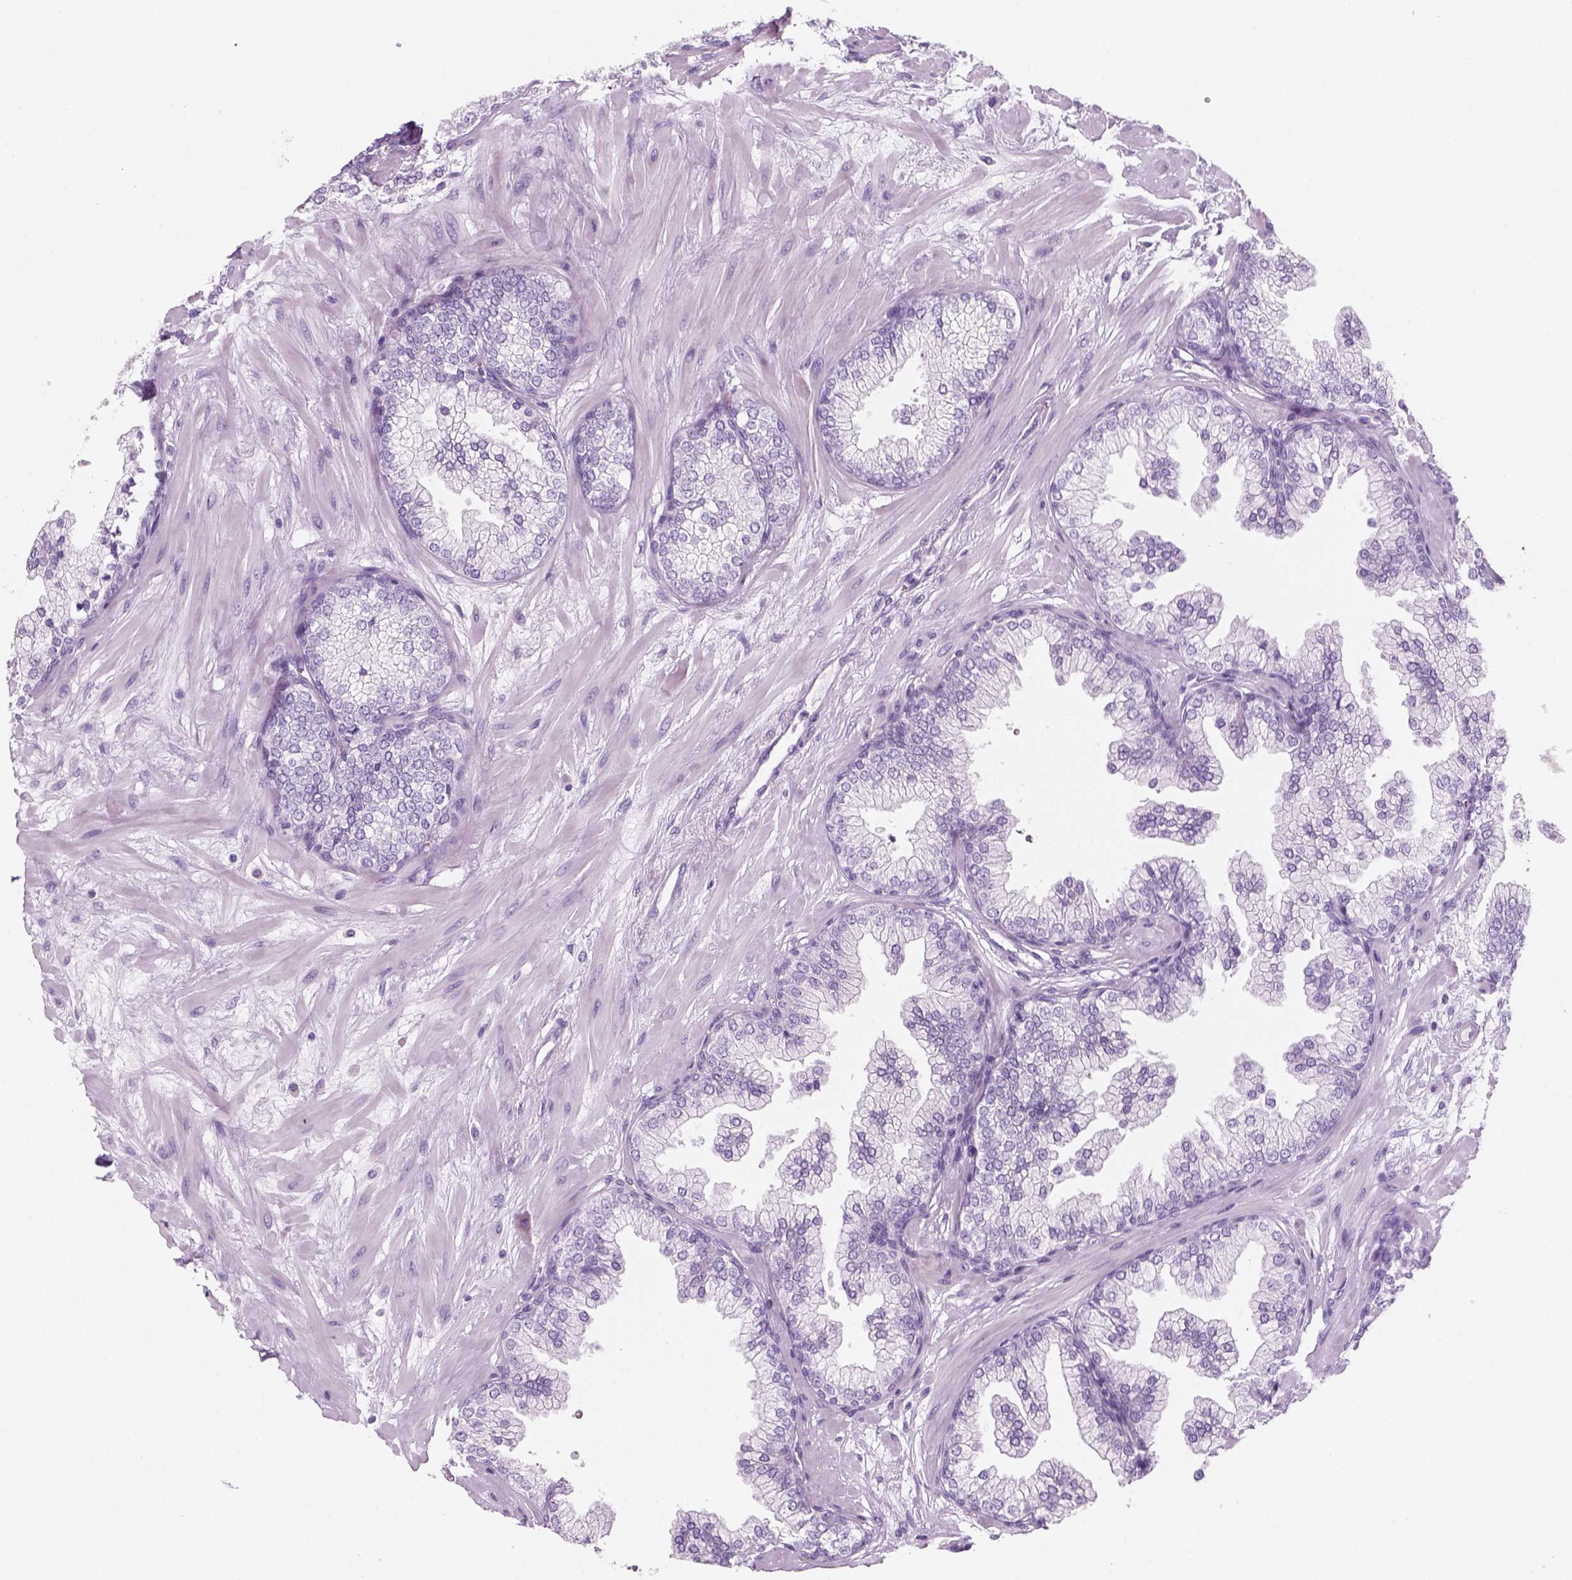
{"staining": {"intensity": "negative", "quantity": "none", "location": "none"}, "tissue": "prostate", "cell_type": "Glandular cells", "image_type": "normal", "snomed": [{"axis": "morphology", "description": "Normal tissue, NOS"}, {"axis": "topography", "description": "Prostate"}, {"axis": "topography", "description": "Peripheral nerve tissue"}], "caption": "Immunohistochemistry (IHC) micrograph of benign prostate stained for a protein (brown), which displays no positivity in glandular cells.", "gene": "KRTAP11", "patient": {"sex": "male", "age": 61}}